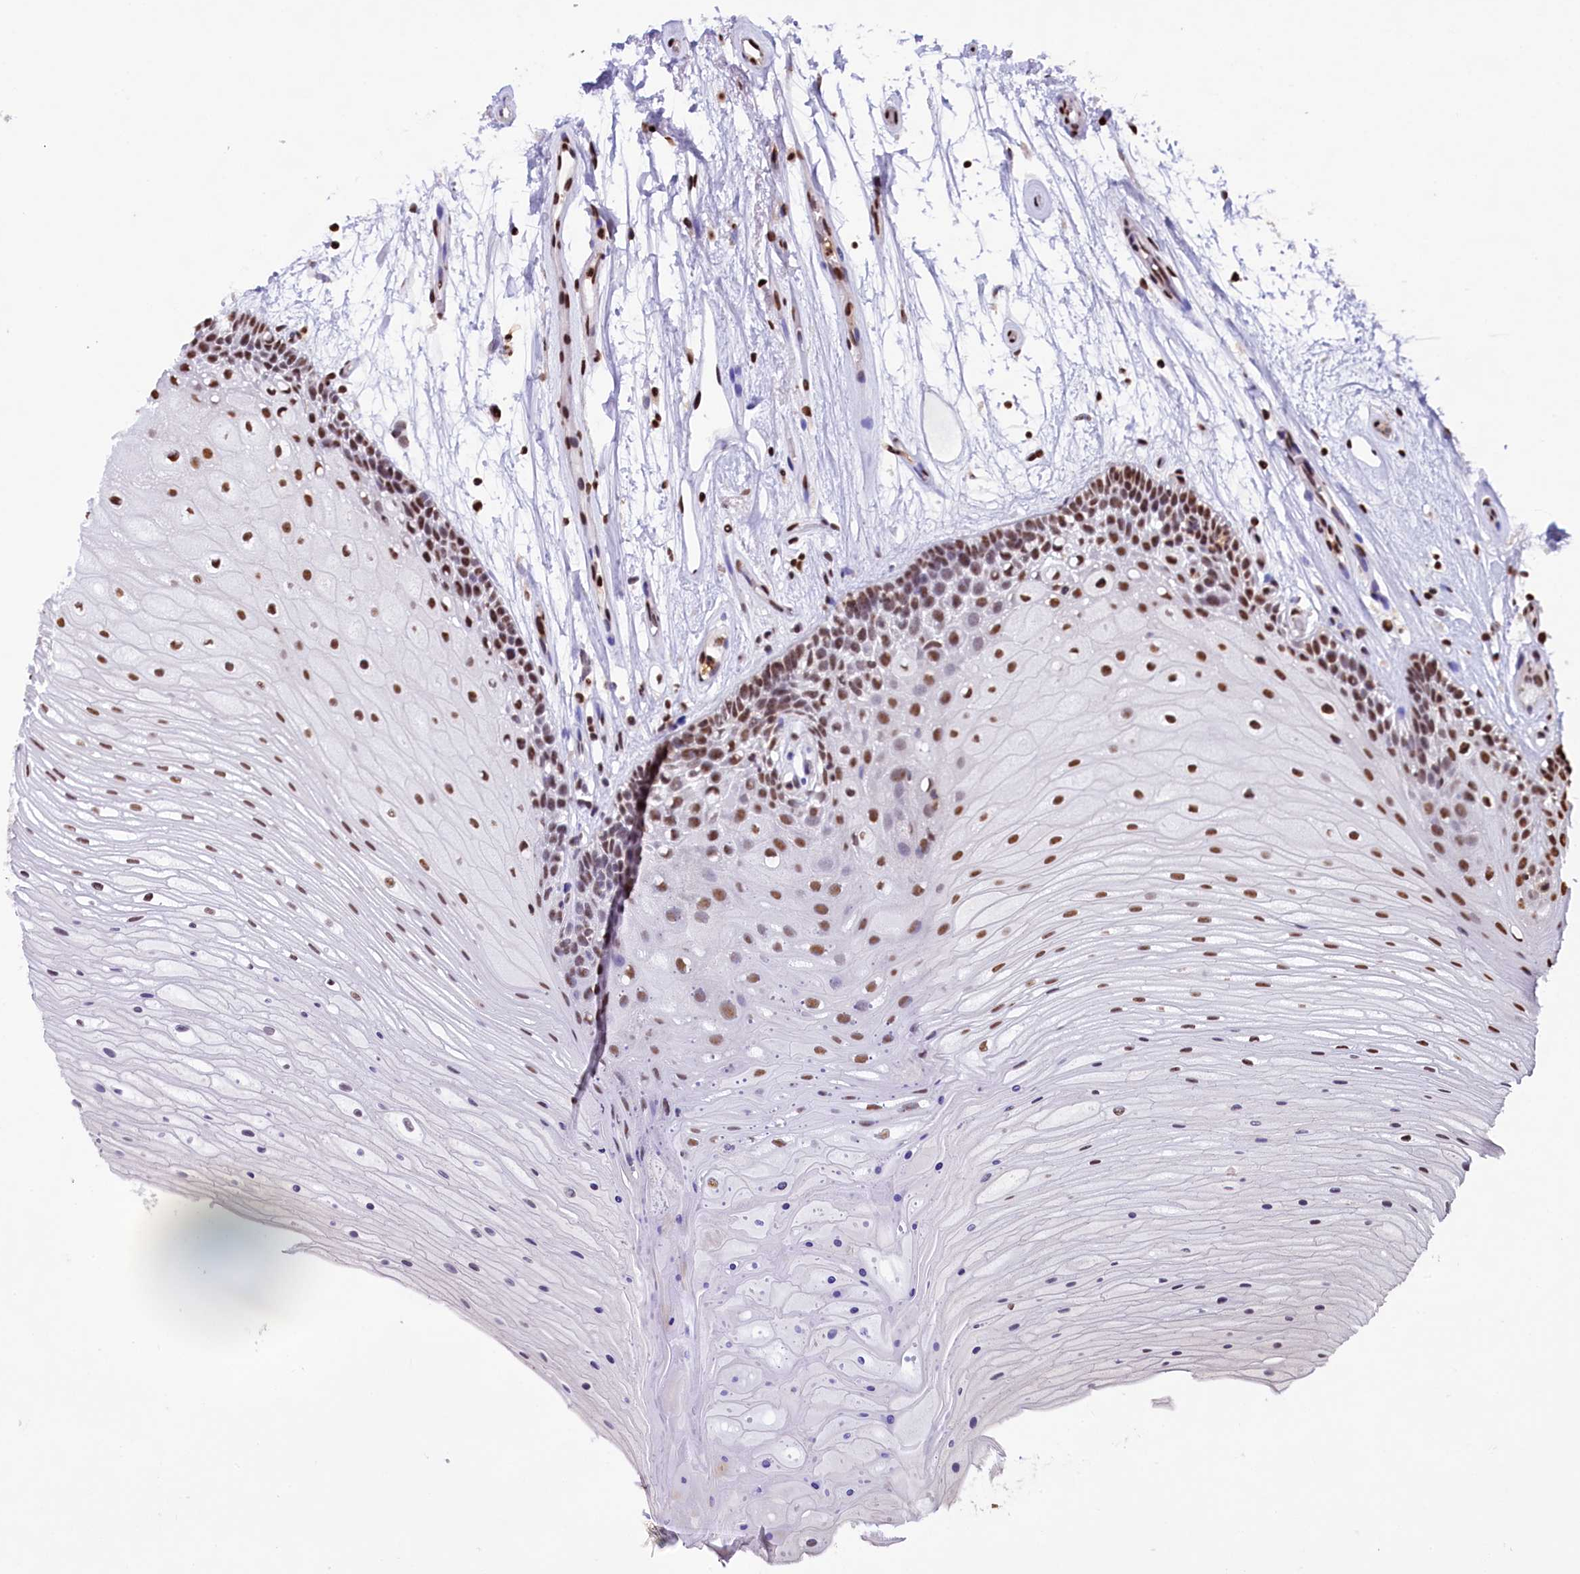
{"staining": {"intensity": "strong", "quantity": ">75%", "location": "nuclear"}, "tissue": "oral mucosa", "cell_type": "Squamous epithelial cells", "image_type": "normal", "snomed": [{"axis": "morphology", "description": "Normal tissue, NOS"}, {"axis": "topography", "description": "Oral tissue"}], "caption": "This photomicrograph demonstrates IHC staining of unremarkable oral mucosa, with high strong nuclear positivity in approximately >75% of squamous epithelial cells.", "gene": "SNRPD2", "patient": {"sex": "female", "age": 80}}